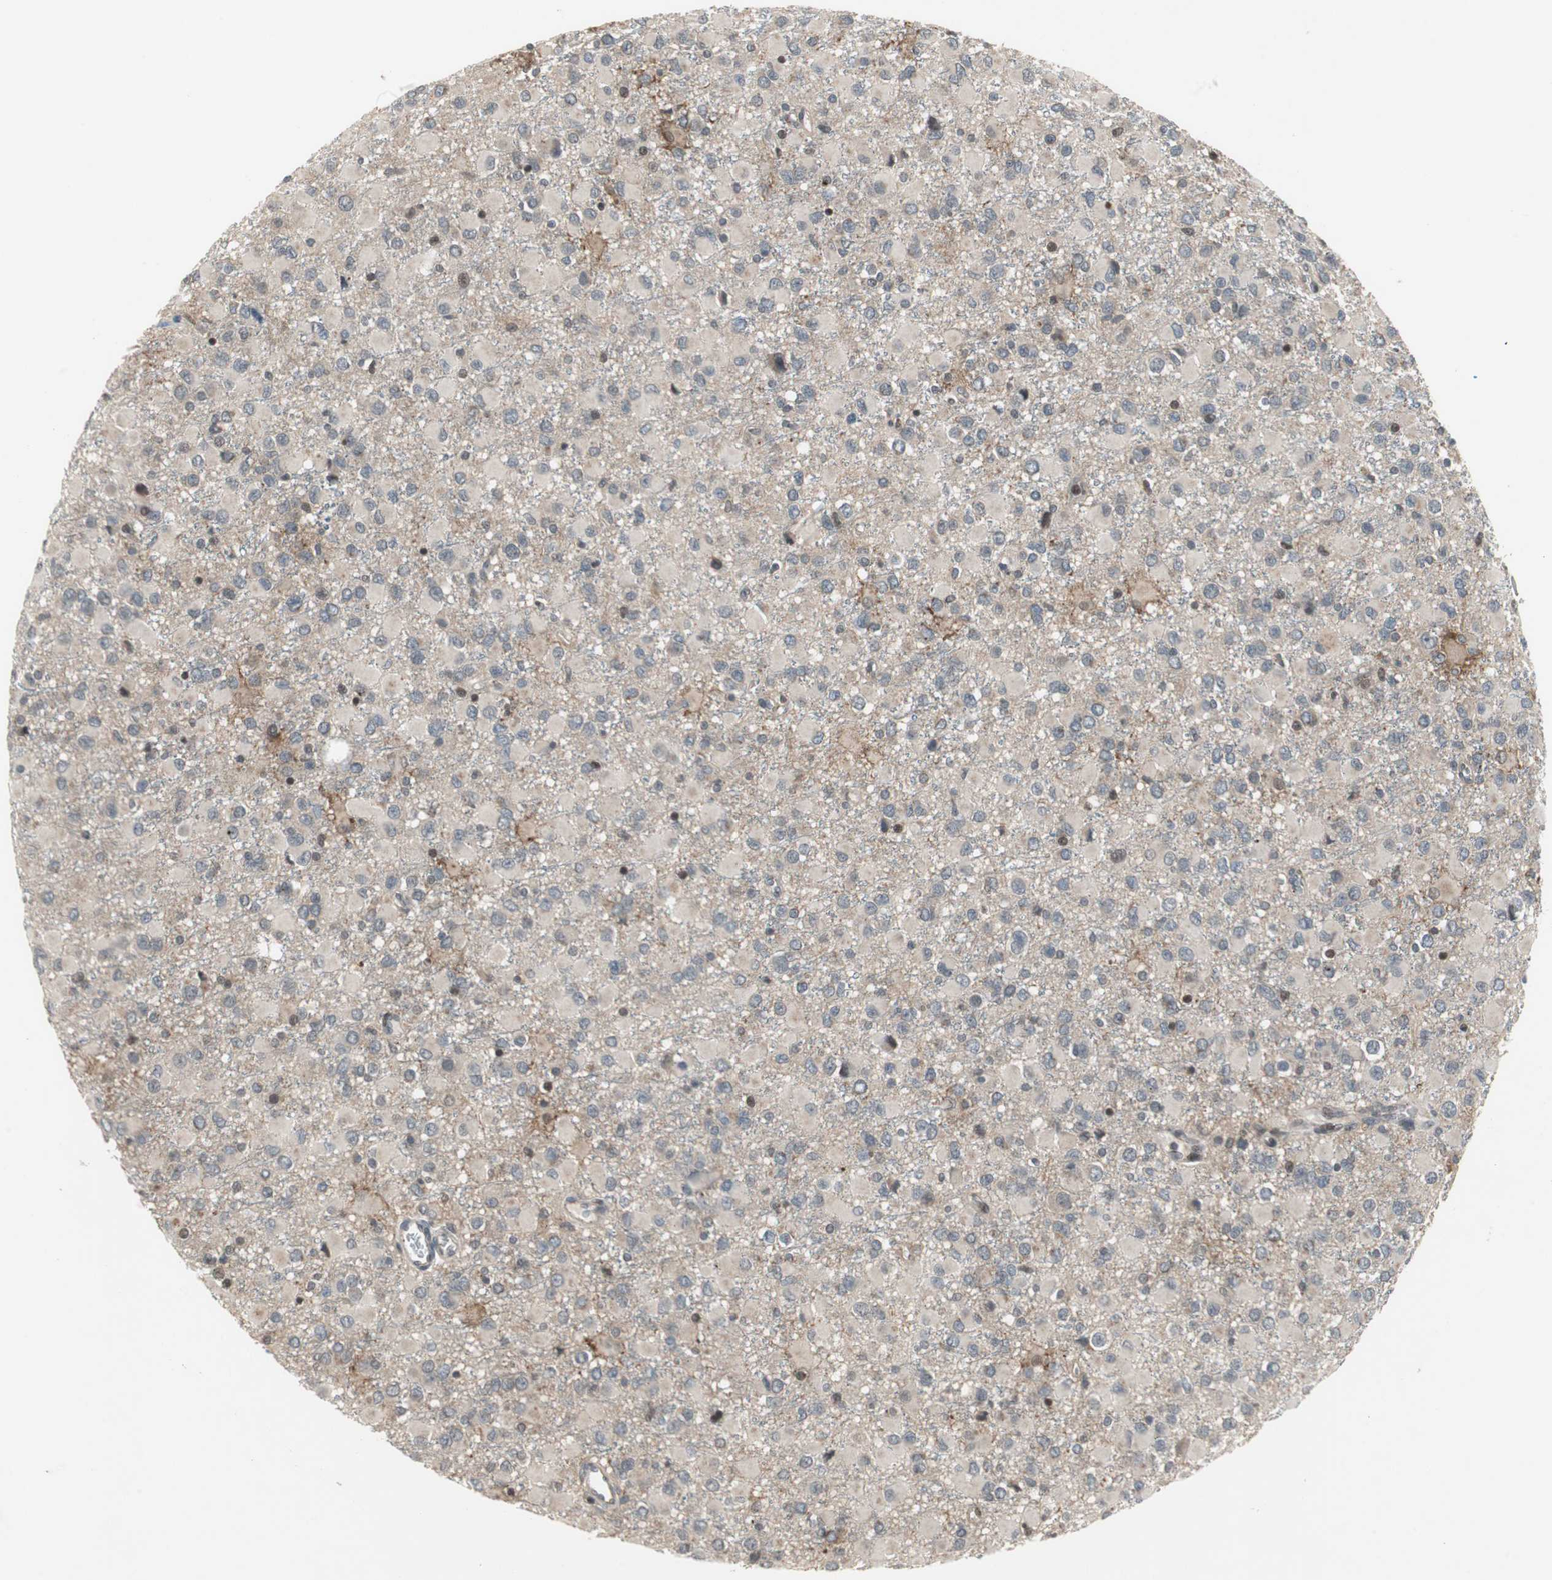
{"staining": {"intensity": "moderate", "quantity": "<25%", "location": "cytoplasmic/membranous"}, "tissue": "glioma", "cell_type": "Tumor cells", "image_type": "cancer", "snomed": [{"axis": "morphology", "description": "Glioma, malignant, Low grade"}, {"axis": "topography", "description": "Brain"}], "caption": "Immunohistochemistry micrograph of glioma stained for a protein (brown), which displays low levels of moderate cytoplasmic/membranous staining in about <25% of tumor cells.", "gene": "SNX4", "patient": {"sex": "male", "age": 42}}